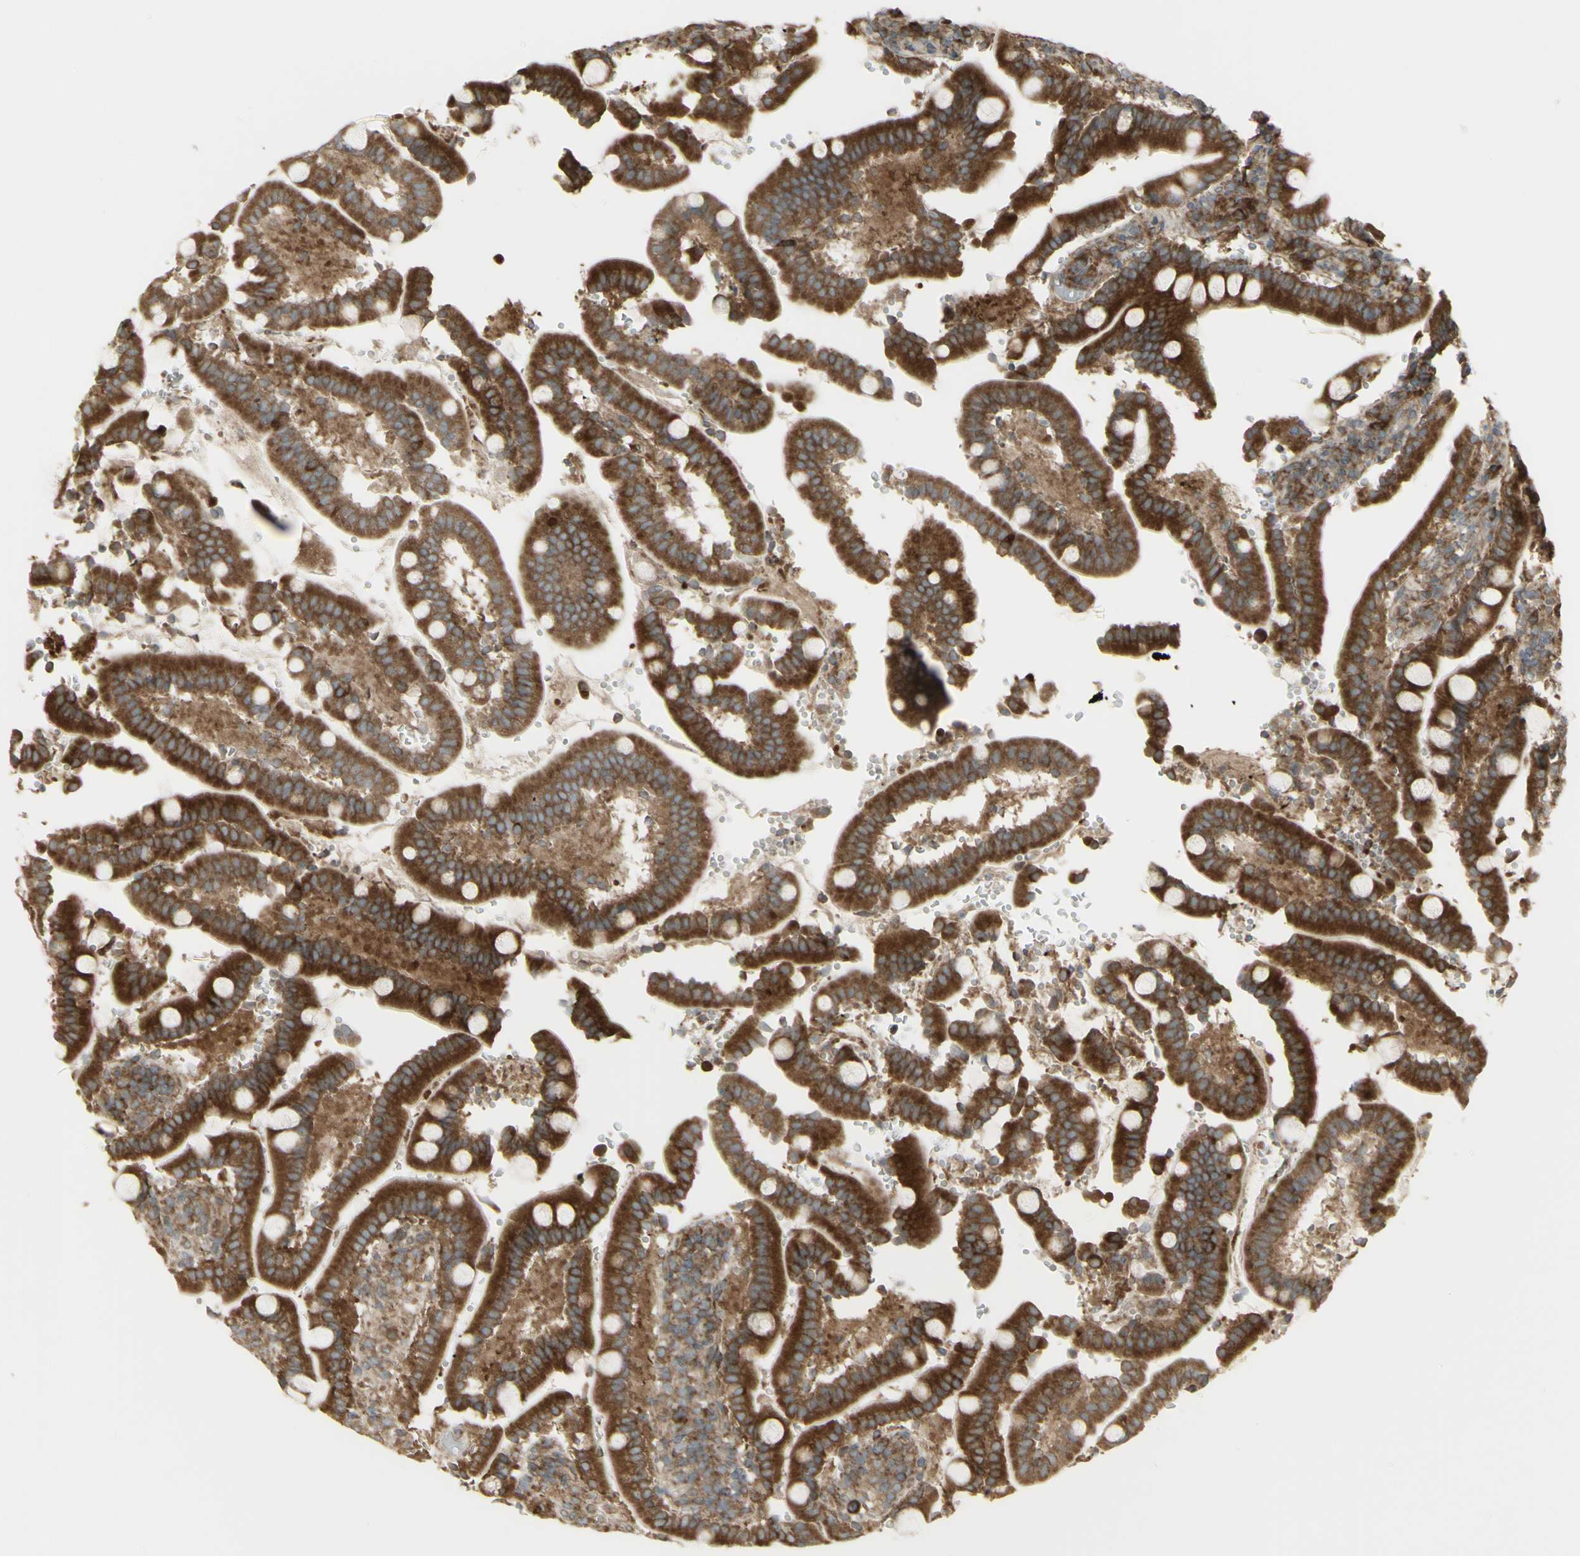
{"staining": {"intensity": "strong", "quantity": ">75%", "location": "cytoplasmic/membranous"}, "tissue": "duodenum", "cell_type": "Glandular cells", "image_type": "normal", "snomed": [{"axis": "morphology", "description": "Normal tissue, NOS"}, {"axis": "topography", "description": "Small intestine, NOS"}], "caption": "Protein positivity by IHC reveals strong cytoplasmic/membranous staining in about >75% of glandular cells in benign duodenum. (IHC, brightfield microscopy, high magnification).", "gene": "FKBP3", "patient": {"sex": "female", "age": 71}}